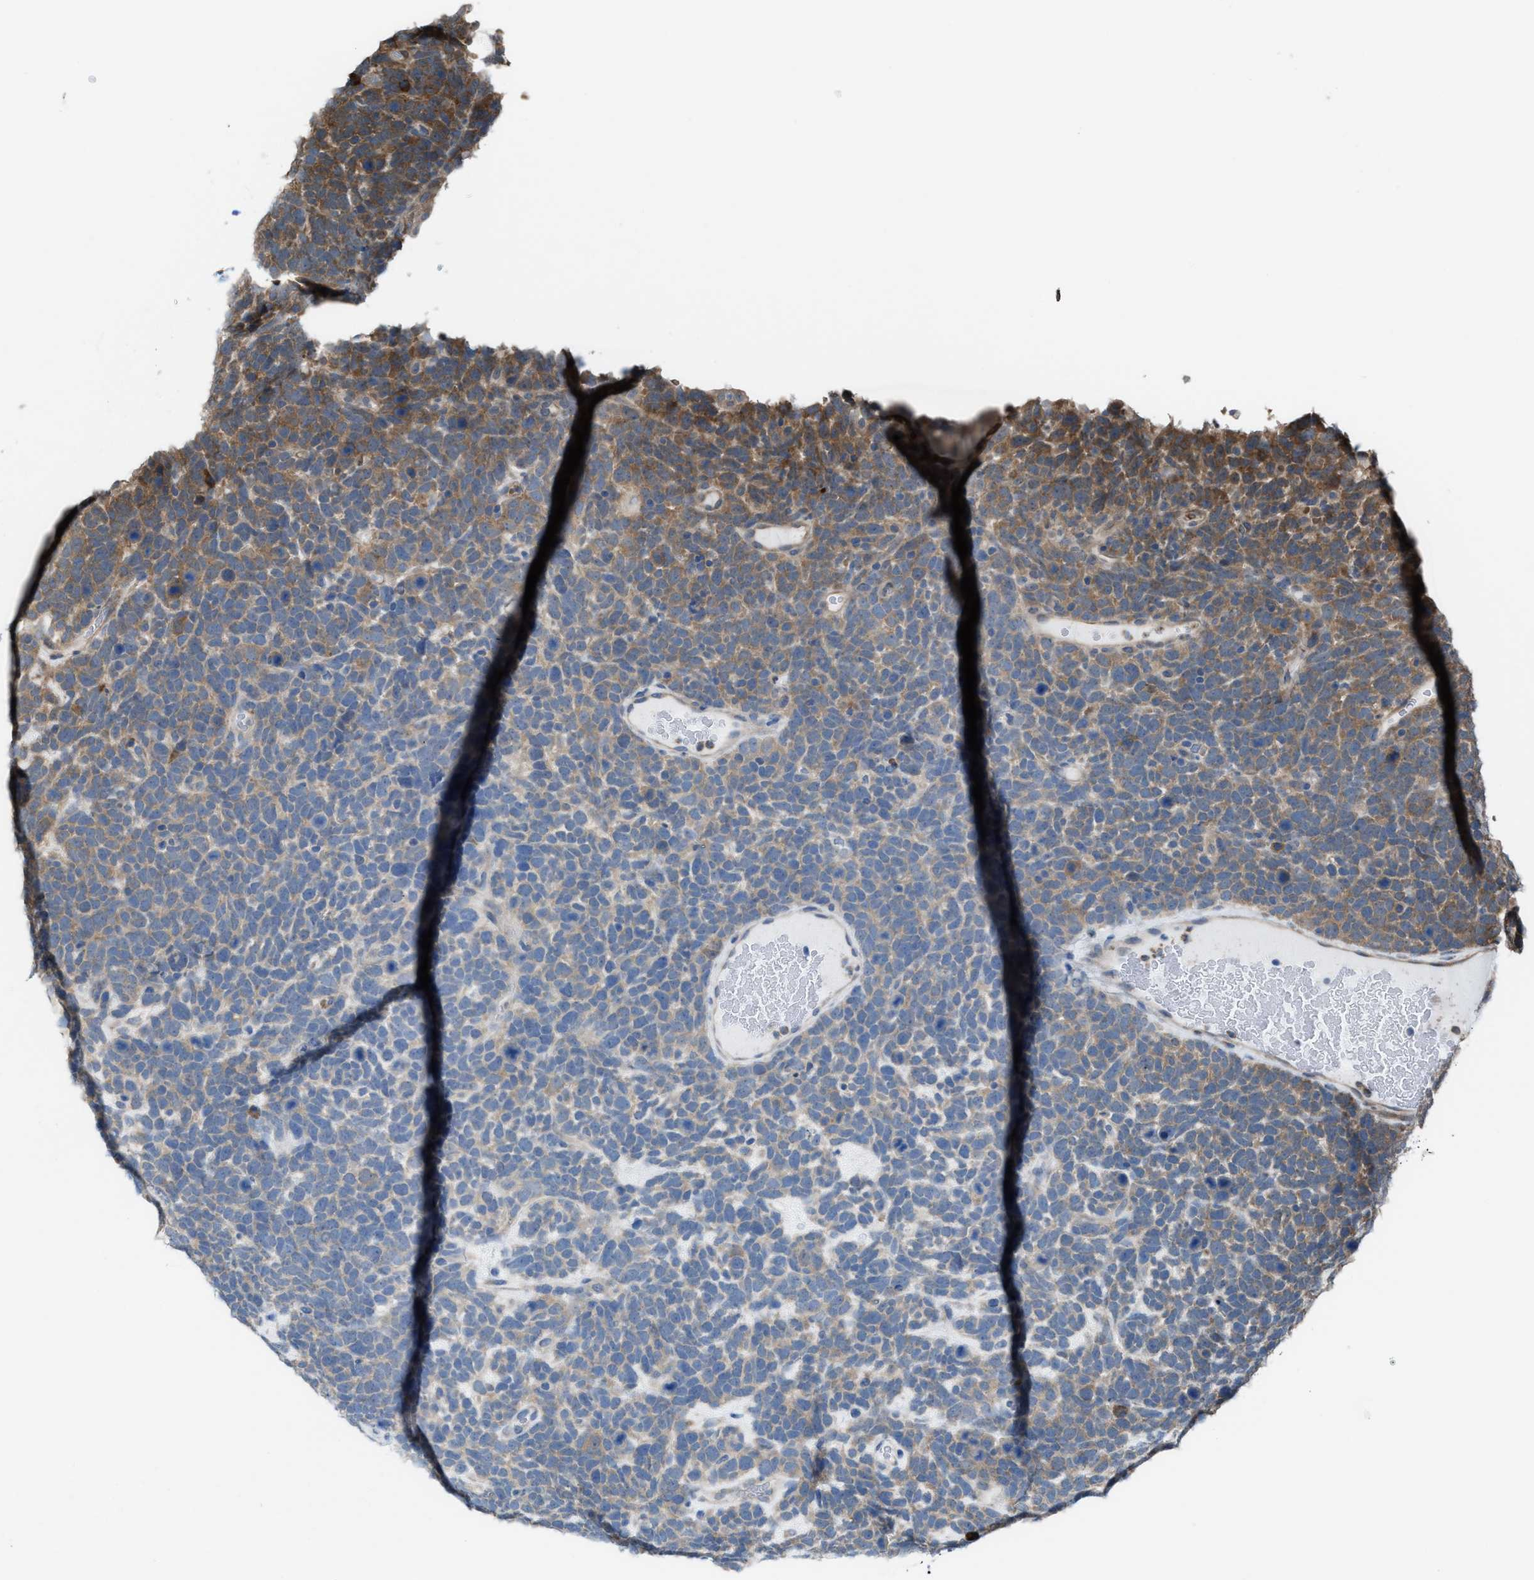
{"staining": {"intensity": "moderate", "quantity": "25%-75%", "location": "cytoplasmic/membranous"}, "tissue": "urothelial cancer", "cell_type": "Tumor cells", "image_type": "cancer", "snomed": [{"axis": "morphology", "description": "Urothelial carcinoma, High grade"}, {"axis": "topography", "description": "Urinary bladder"}], "caption": "Immunohistochemical staining of human urothelial cancer demonstrates medium levels of moderate cytoplasmic/membranous staining in approximately 25%-75% of tumor cells. Ihc stains the protein in brown and the nuclei are stained blue.", "gene": "PLAA", "patient": {"sex": "female", "age": 82}}